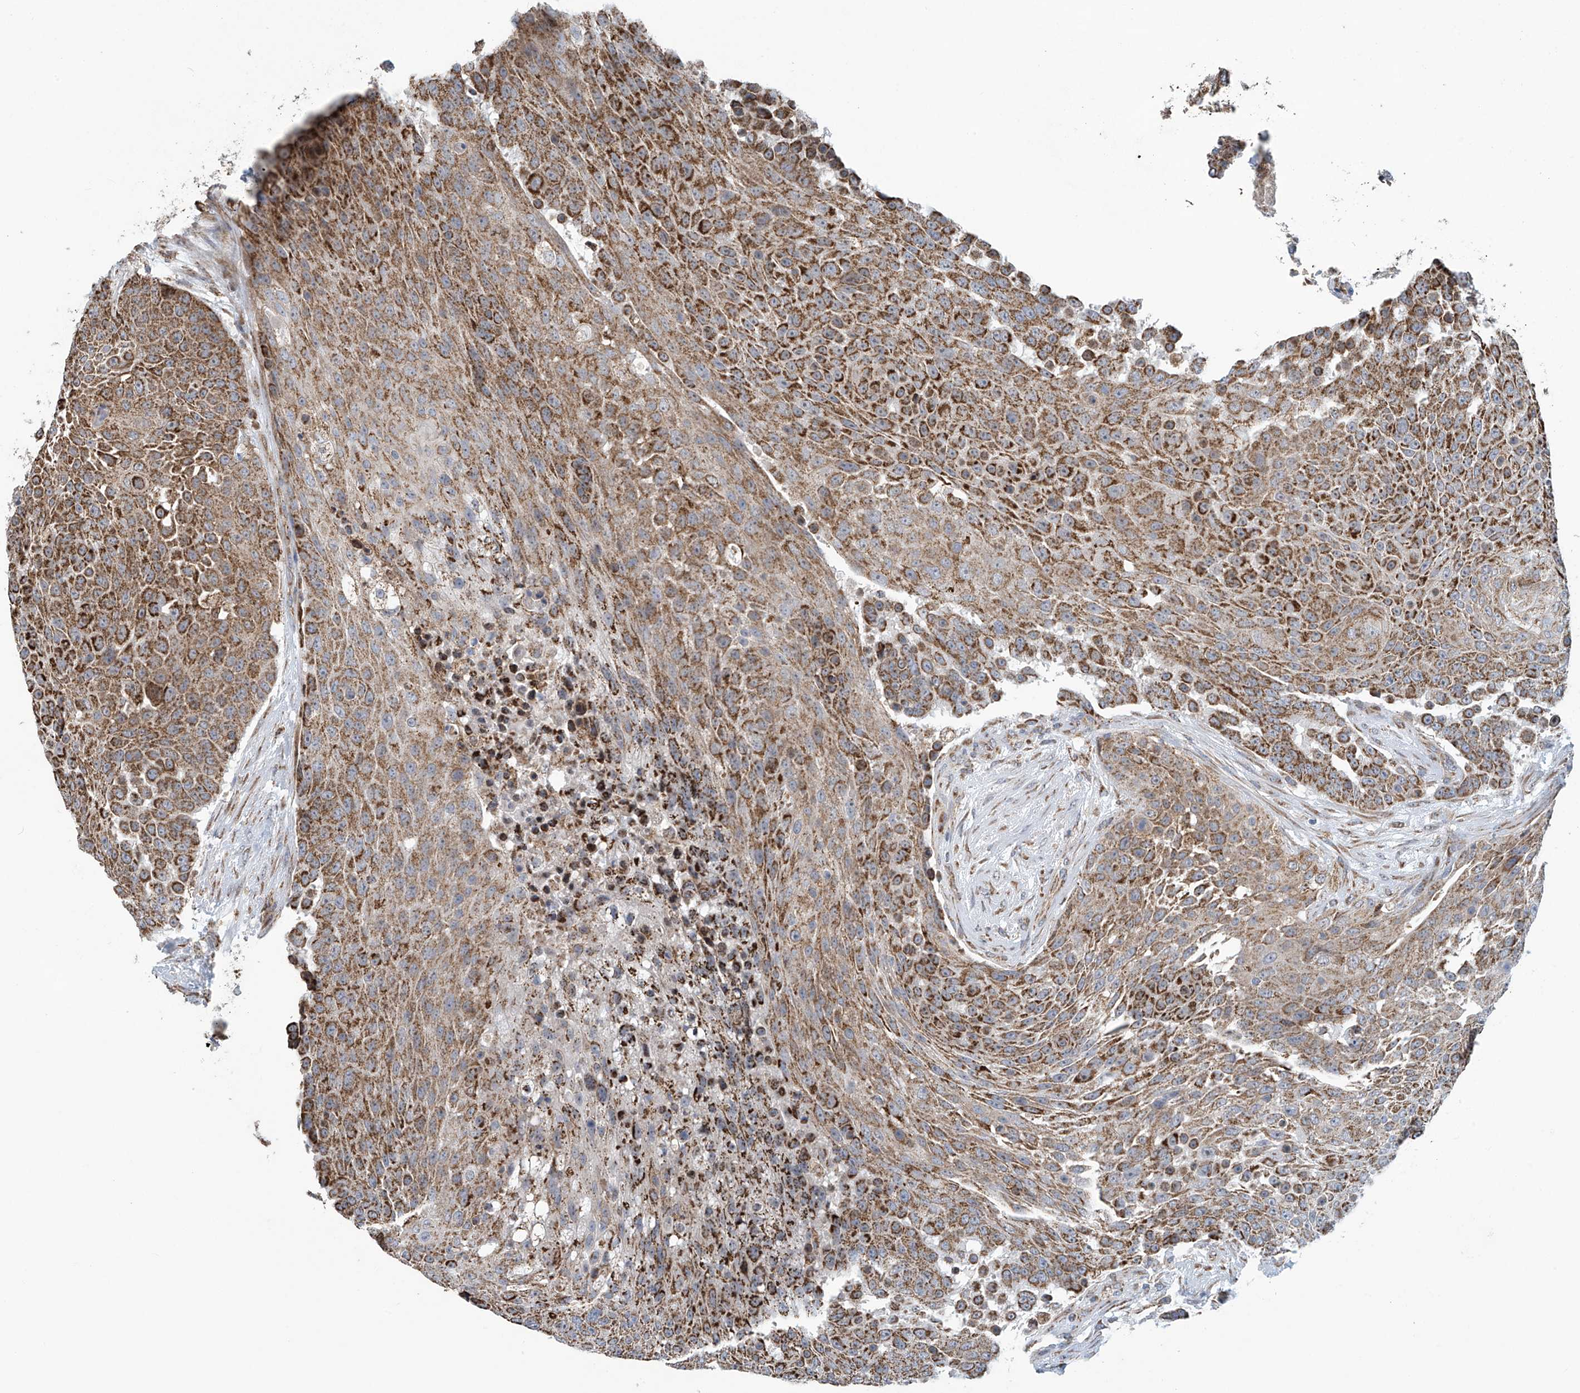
{"staining": {"intensity": "strong", "quantity": ">75%", "location": "cytoplasmic/membranous"}, "tissue": "urothelial cancer", "cell_type": "Tumor cells", "image_type": "cancer", "snomed": [{"axis": "morphology", "description": "Urothelial carcinoma, High grade"}, {"axis": "topography", "description": "Urinary bladder"}], "caption": "Immunohistochemical staining of human high-grade urothelial carcinoma demonstrates high levels of strong cytoplasmic/membranous positivity in approximately >75% of tumor cells.", "gene": "COMMD1", "patient": {"sex": "female", "age": 63}}